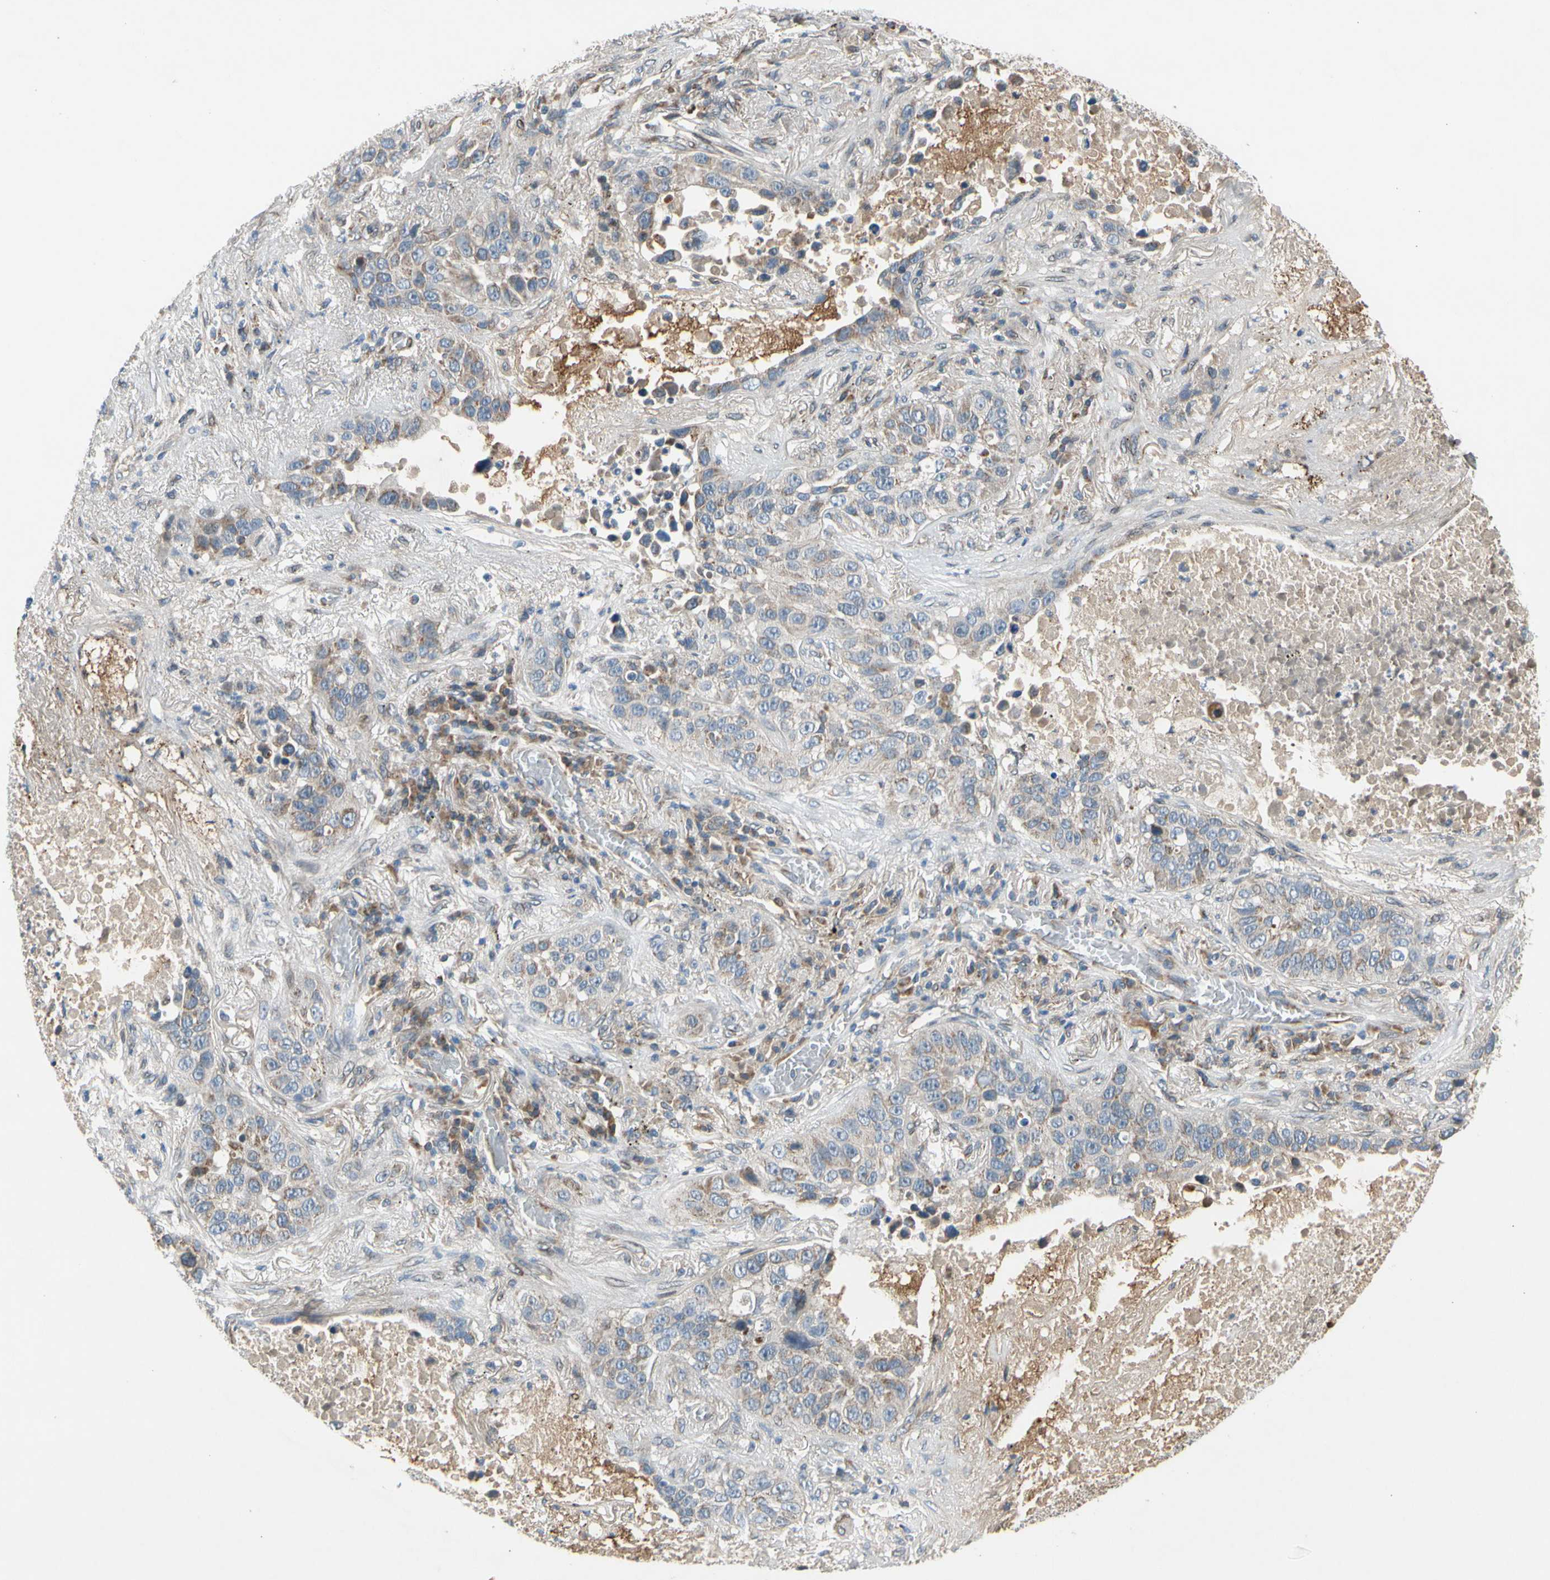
{"staining": {"intensity": "weak", "quantity": ">75%", "location": "cytoplasmic/membranous"}, "tissue": "lung cancer", "cell_type": "Tumor cells", "image_type": "cancer", "snomed": [{"axis": "morphology", "description": "Squamous cell carcinoma, NOS"}, {"axis": "topography", "description": "Lung"}], "caption": "This image demonstrates lung cancer stained with immunohistochemistry (IHC) to label a protein in brown. The cytoplasmic/membranous of tumor cells show weak positivity for the protein. Nuclei are counter-stained blue.", "gene": "NPHP3", "patient": {"sex": "male", "age": 57}}